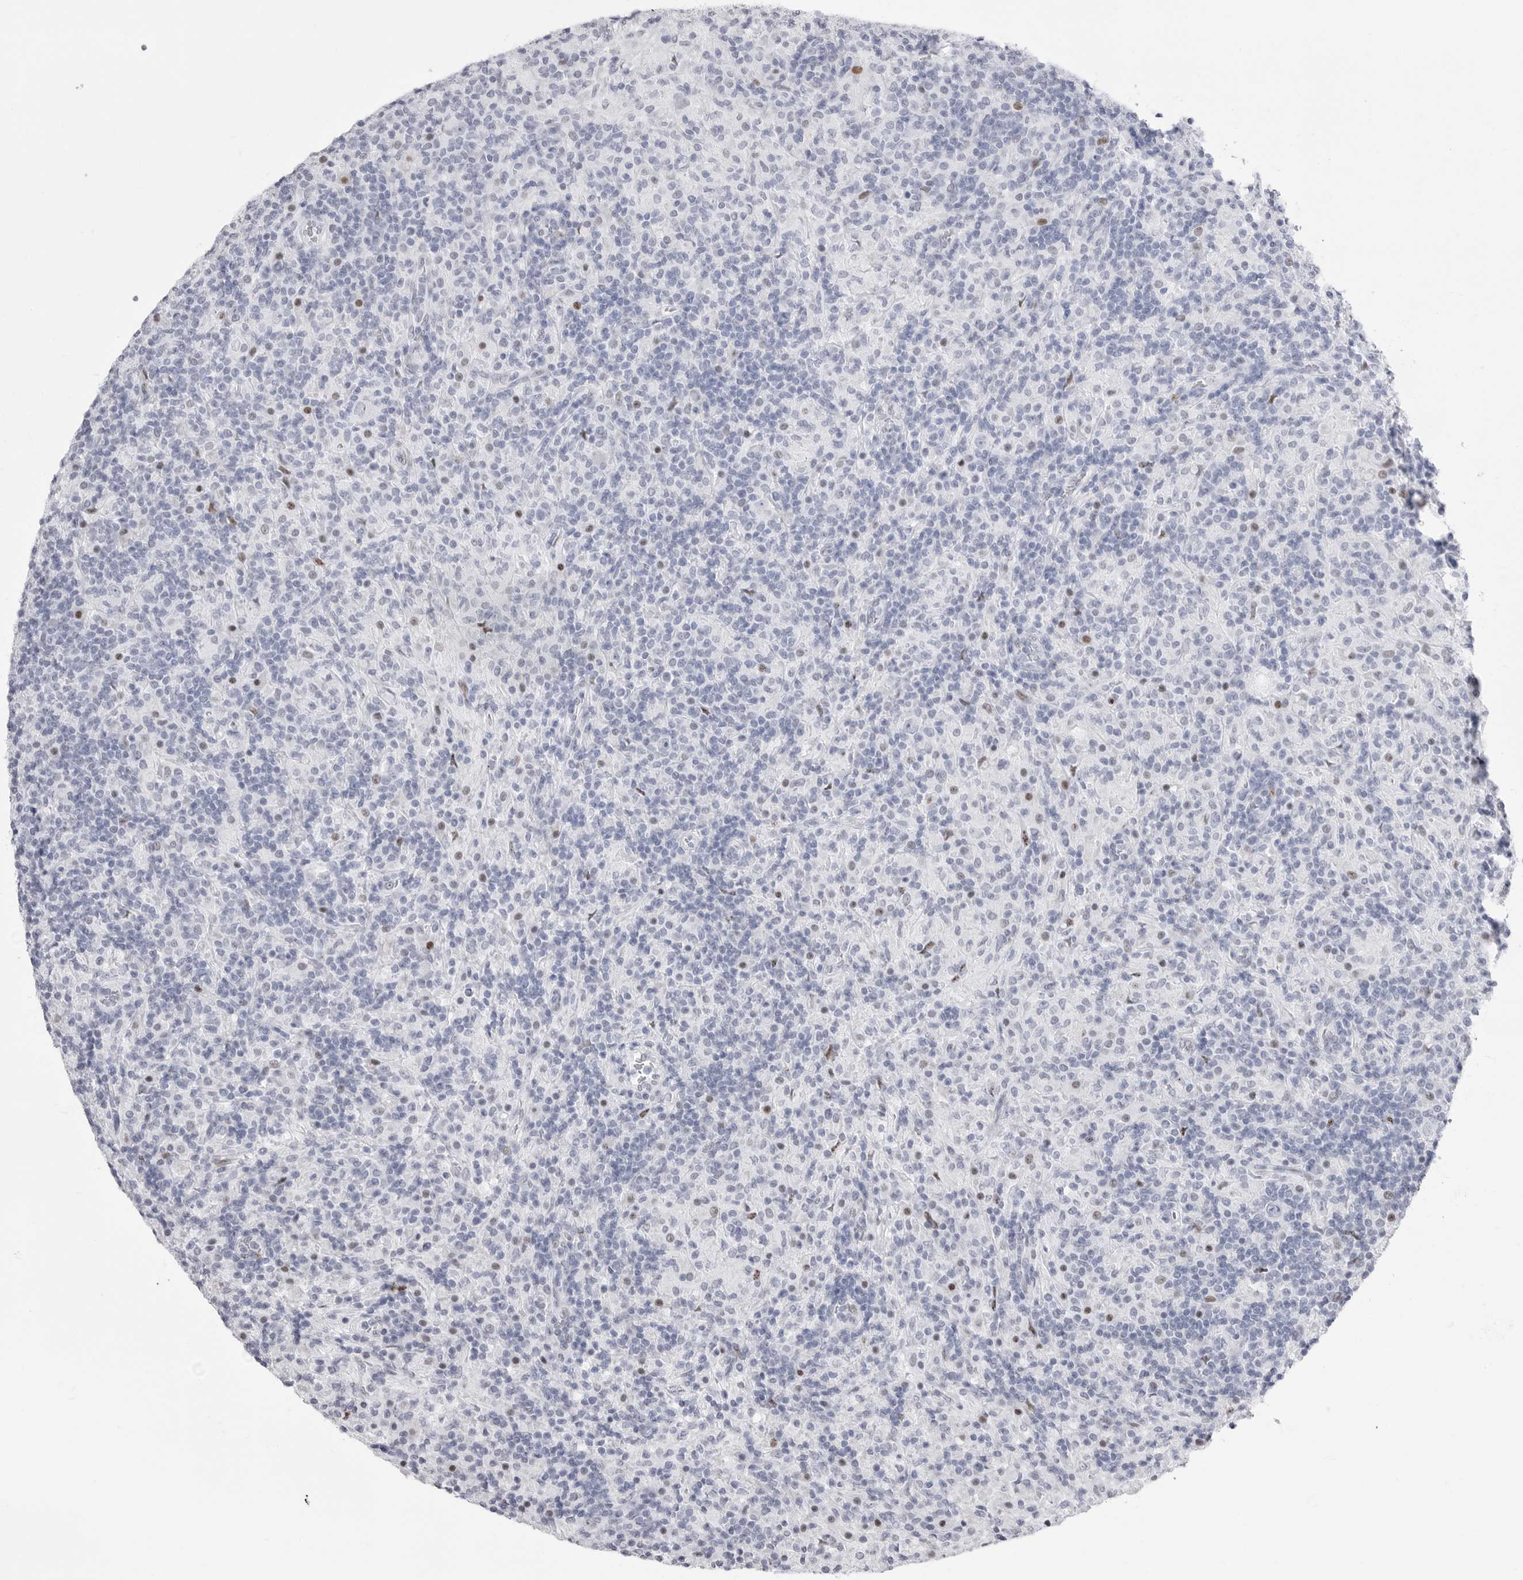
{"staining": {"intensity": "negative", "quantity": "none", "location": "none"}, "tissue": "lymphoma", "cell_type": "Tumor cells", "image_type": "cancer", "snomed": [{"axis": "morphology", "description": "Hodgkin's disease, NOS"}, {"axis": "topography", "description": "Lymph node"}], "caption": "Tumor cells are negative for protein expression in human lymphoma.", "gene": "TSSK1B", "patient": {"sex": "male", "age": 70}}